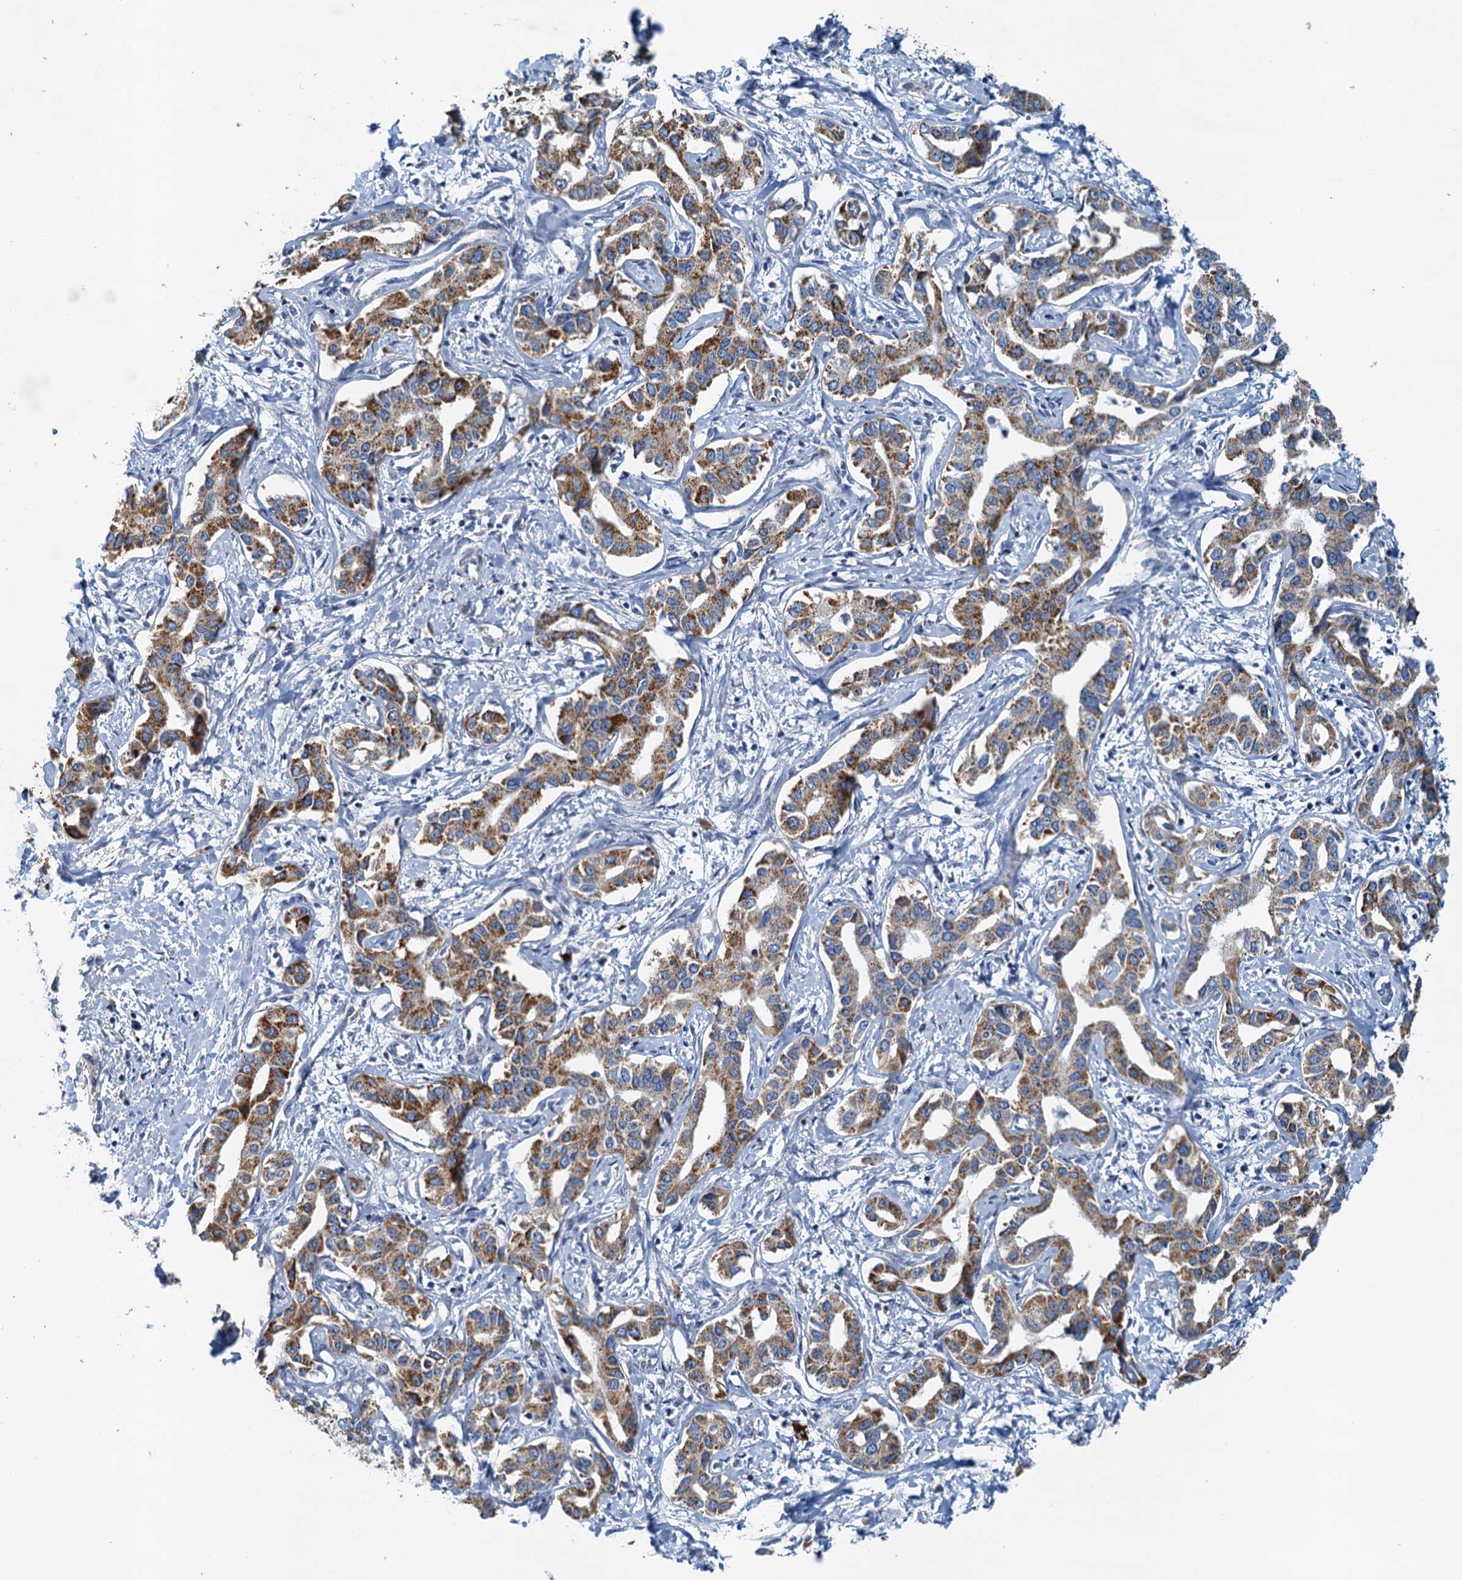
{"staining": {"intensity": "moderate", "quantity": ">75%", "location": "cytoplasmic/membranous"}, "tissue": "liver cancer", "cell_type": "Tumor cells", "image_type": "cancer", "snomed": [{"axis": "morphology", "description": "Cholangiocarcinoma"}, {"axis": "topography", "description": "Liver"}], "caption": "This is an image of IHC staining of liver cancer, which shows moderate expression in the cytoplasmic/membranous of tumor cells.", "gene": "POC1A", "patient": {"sex": "male", "age": 59}}